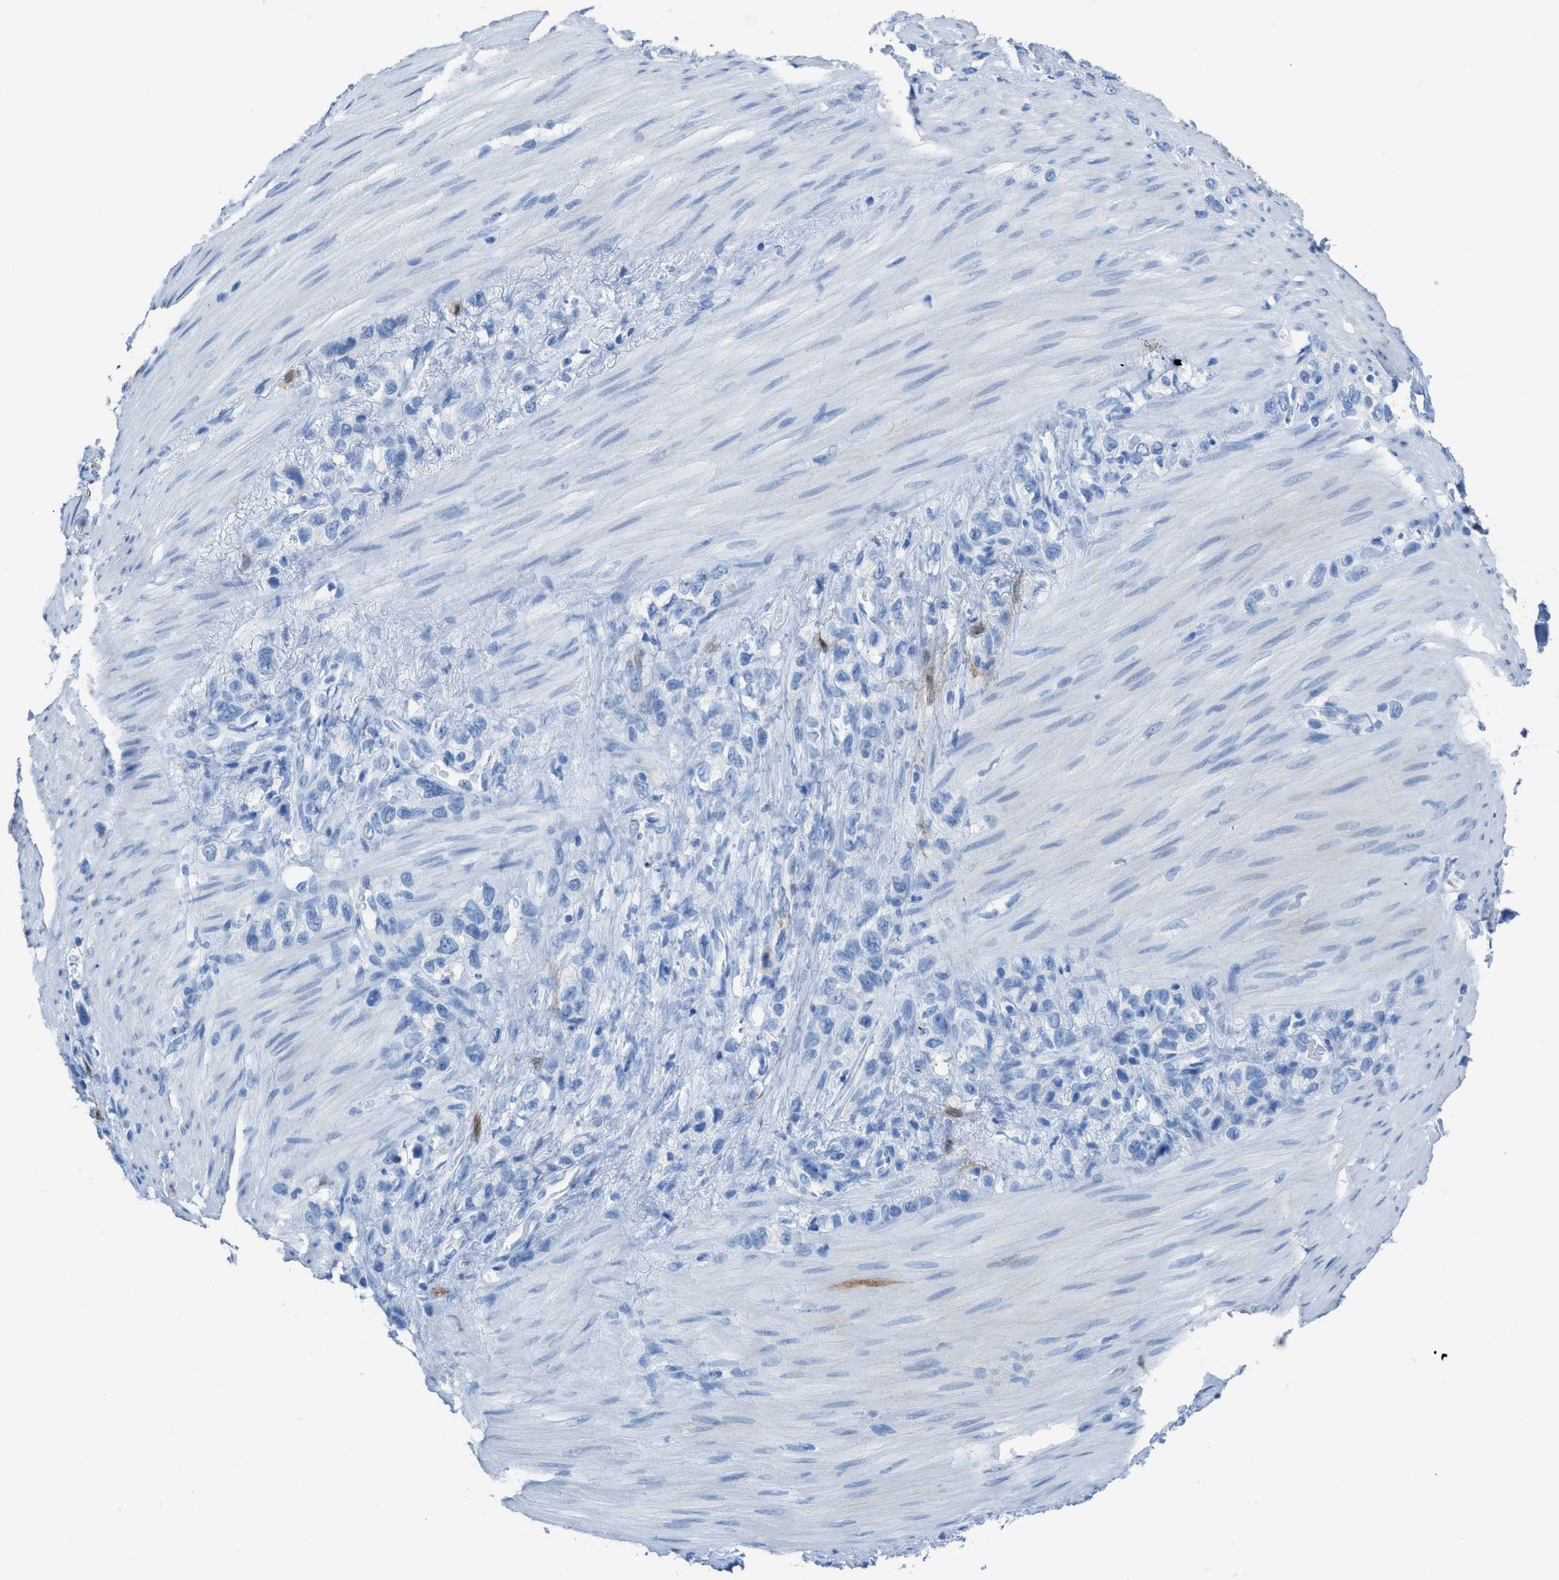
{"staining": {"intensity": "negative", "quantity": "none", "location": "none"}, "tissue": "stomach cancer", "cell_type": "Tumor cells", "image_type": "cancer", "snomed": [{"axis": "morphology", "description": "Adenocarcinoma, NOS"}, {"axis": "morphology", "description": "Adenocarcinoma, High grade"}, {"axis": "topography", "description": "Stomach, upper"}, {"axis": "topography", "description": "Stomach, lower"}], "caption": "The photomicrograph demonstrates no significant expression in tumor cells of stomach cancer (adenocarcinoma).", "gene": "CDKN2A", "patient": {"sex": "female", "age": 65}}